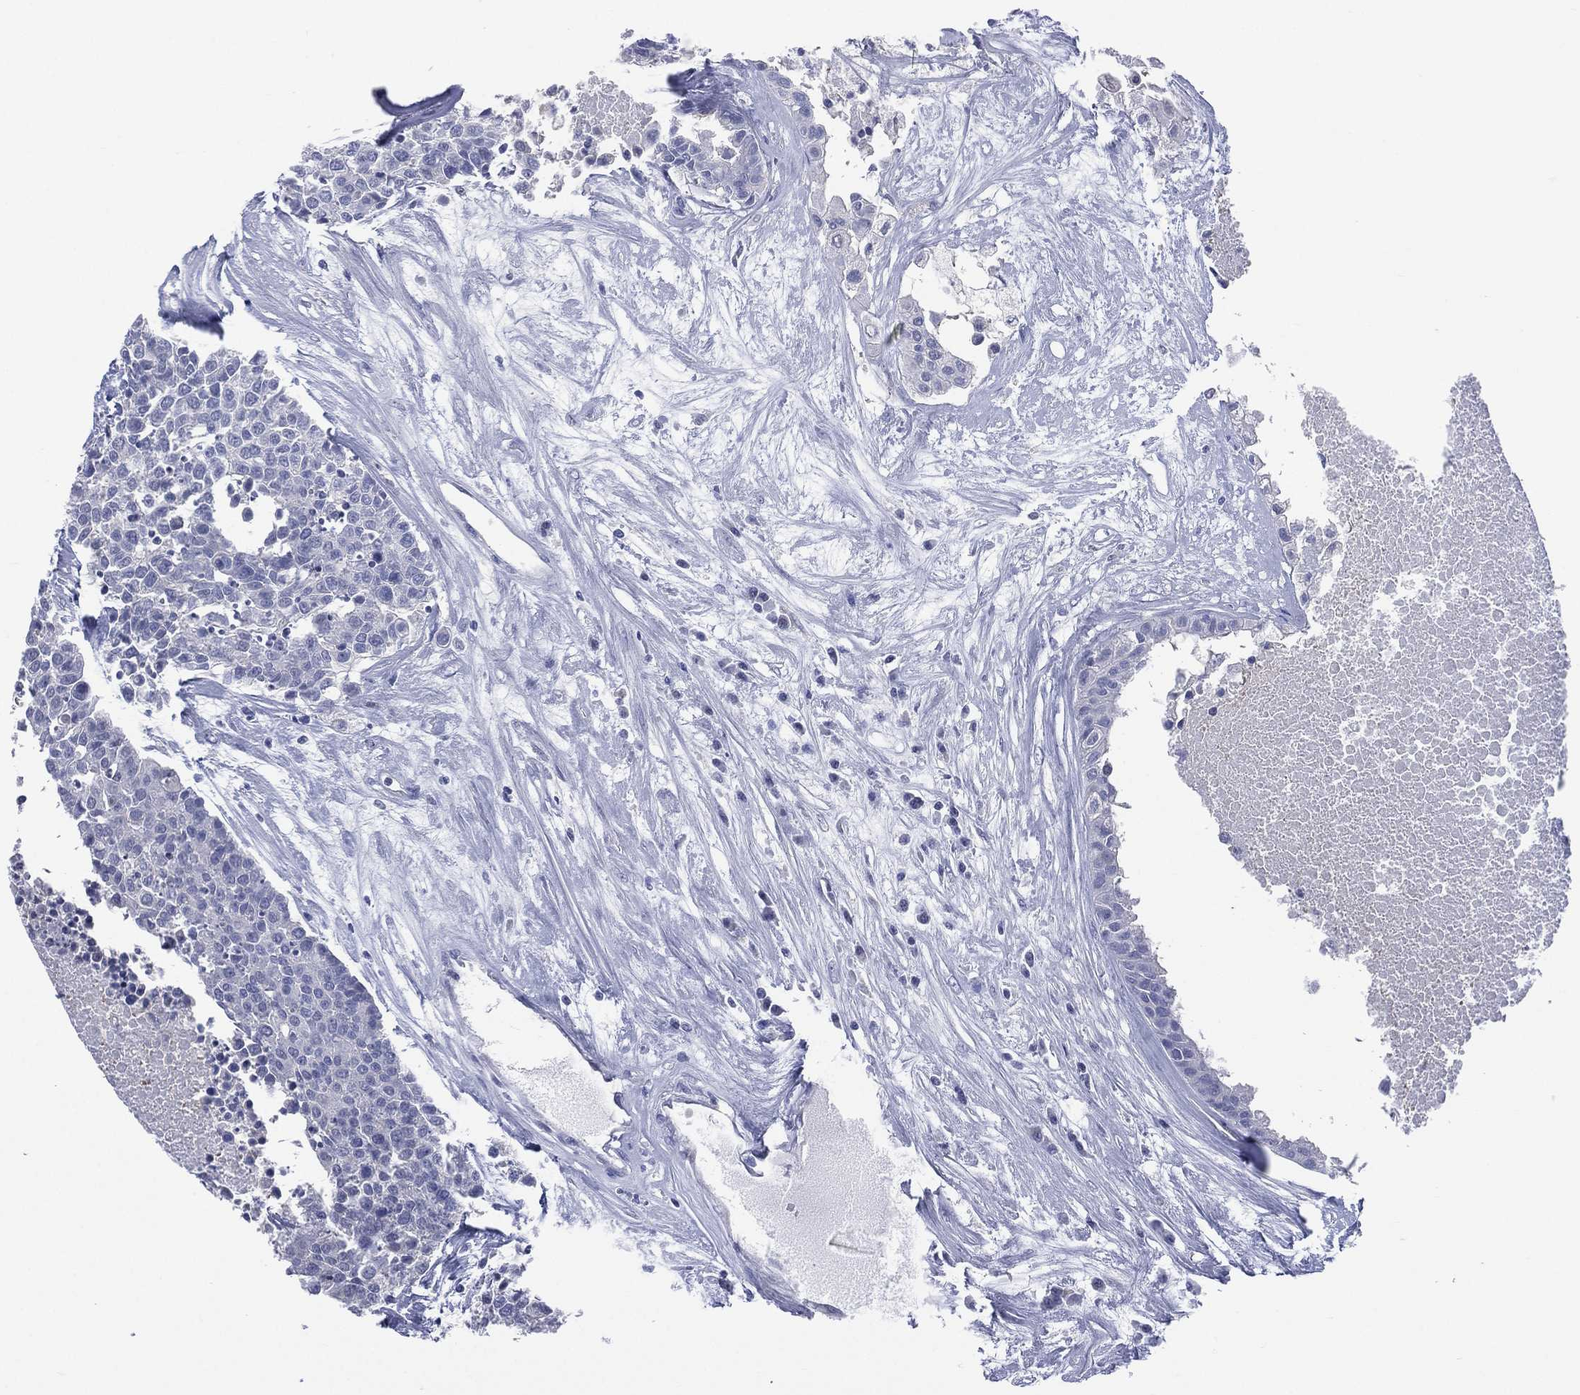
{"staining": {"intensity": "negative", "quantity": "none", "location": "none"}, "tissue": "carcinoid", "cell_type": "Tumor cells", "image_type": "cancer", "snomed": [{"axis": "morphology", "description": "Carcinoid, malignant, NOS"}, {"axis": "topography", "description": "Colon"}], "caption": "An immunohistochemistry (IHC) image of carcinoid is shown. There is no staining in tumor cells of carcinoid.", "gene": "AKAP3", "patient": {"sex": "male", "age": 81}}